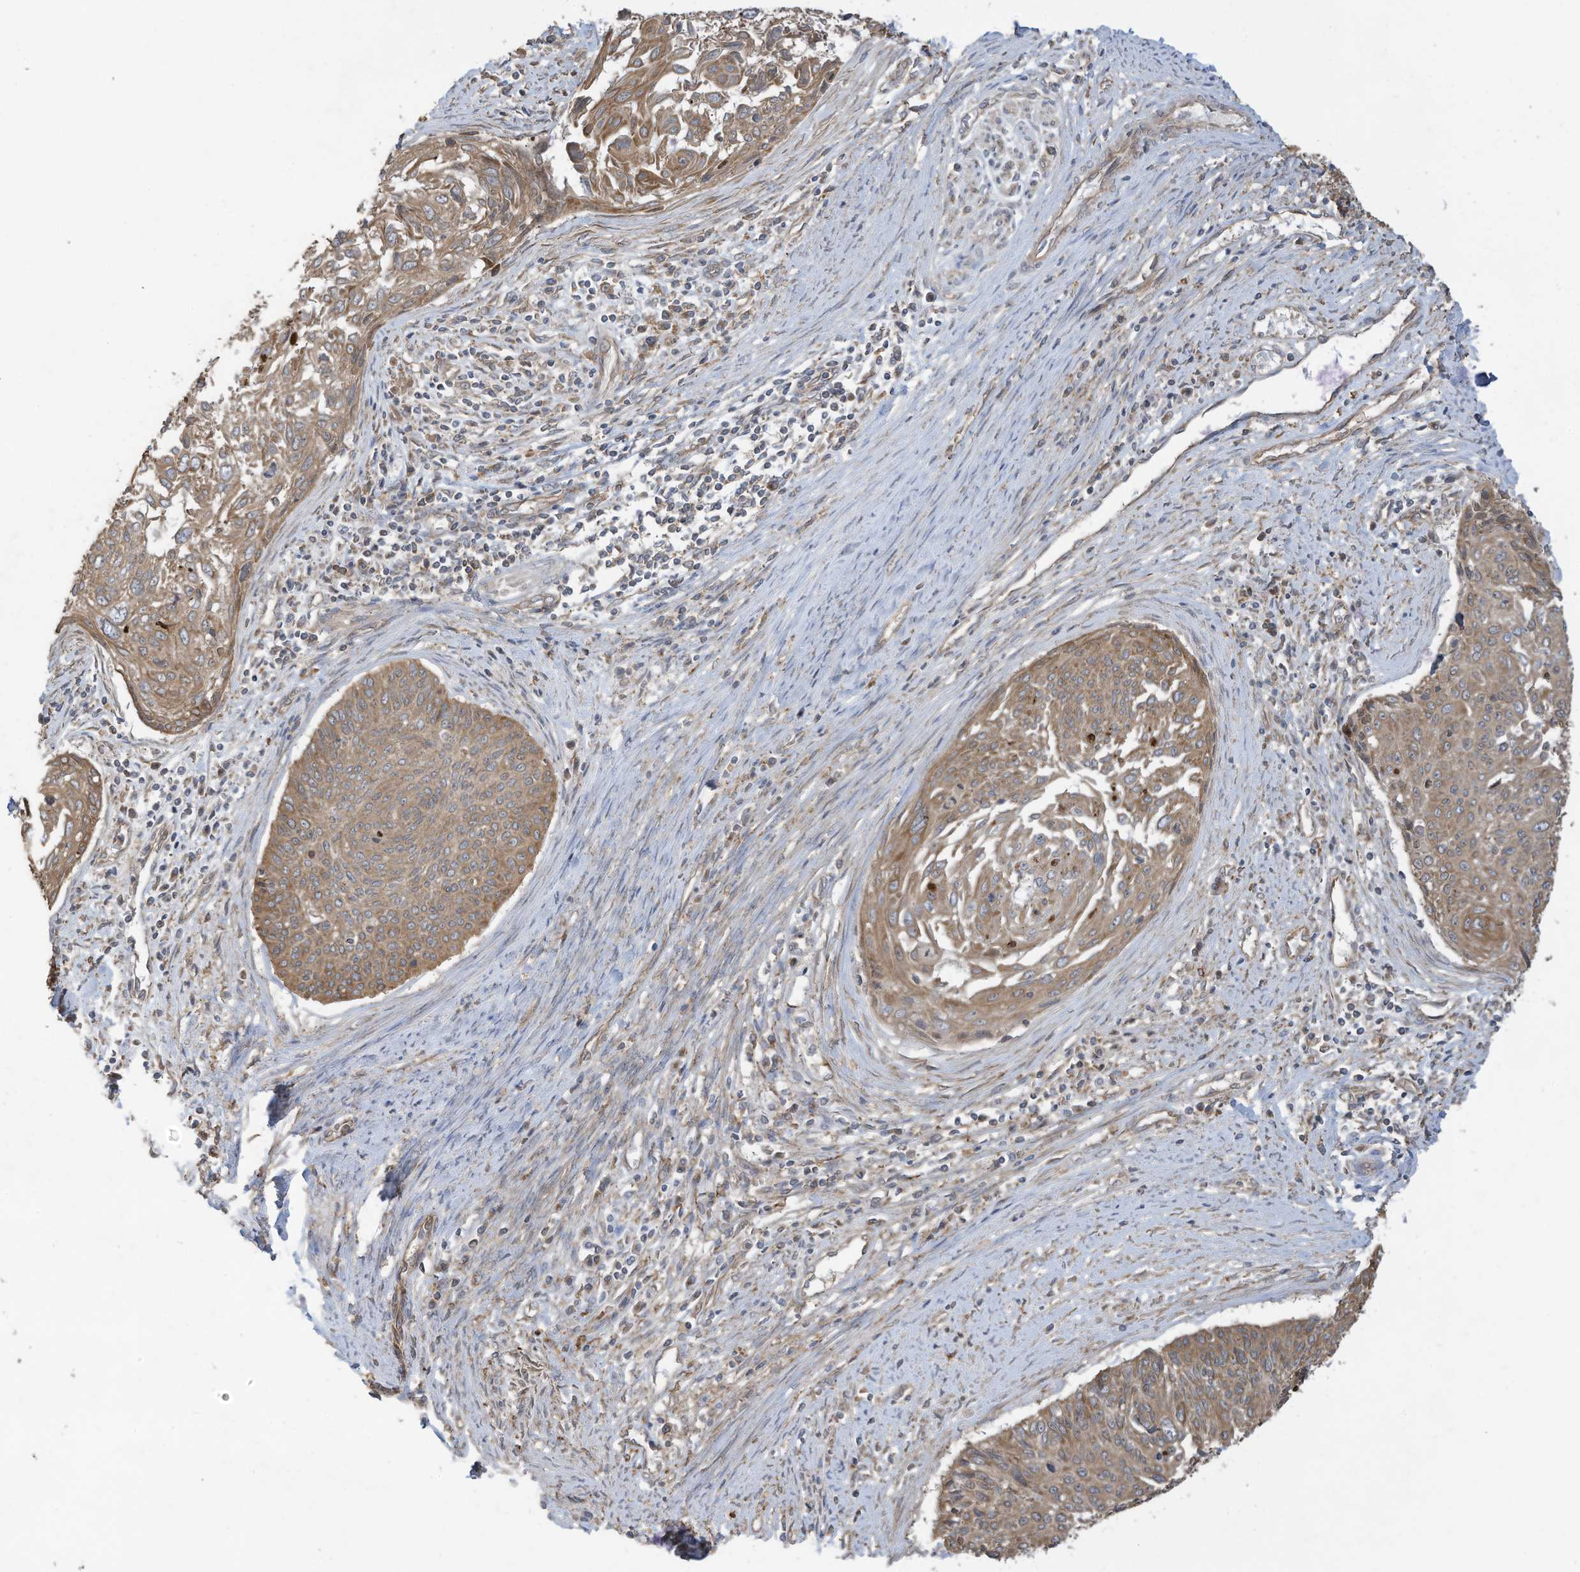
{"staining": {"intensity": "moderate", "quantity": ">75%", "location": "cytoplasmic/membranous"}, "tissue": "cervical cancer", "cell_type": "Tumor cells", "image_type": "cancer", "snomed": [{"axis": "morphology", "description": "Squamous cell carcinoma, NOS"}, {"axis": "topography", "description": "Cervix"}], "caption": "Cervical cancer stained with a protein marker demonstrates moderate staining in tumor cells.", "gene": "CGAS", "patient": {"sex": "female", "age": 55}}